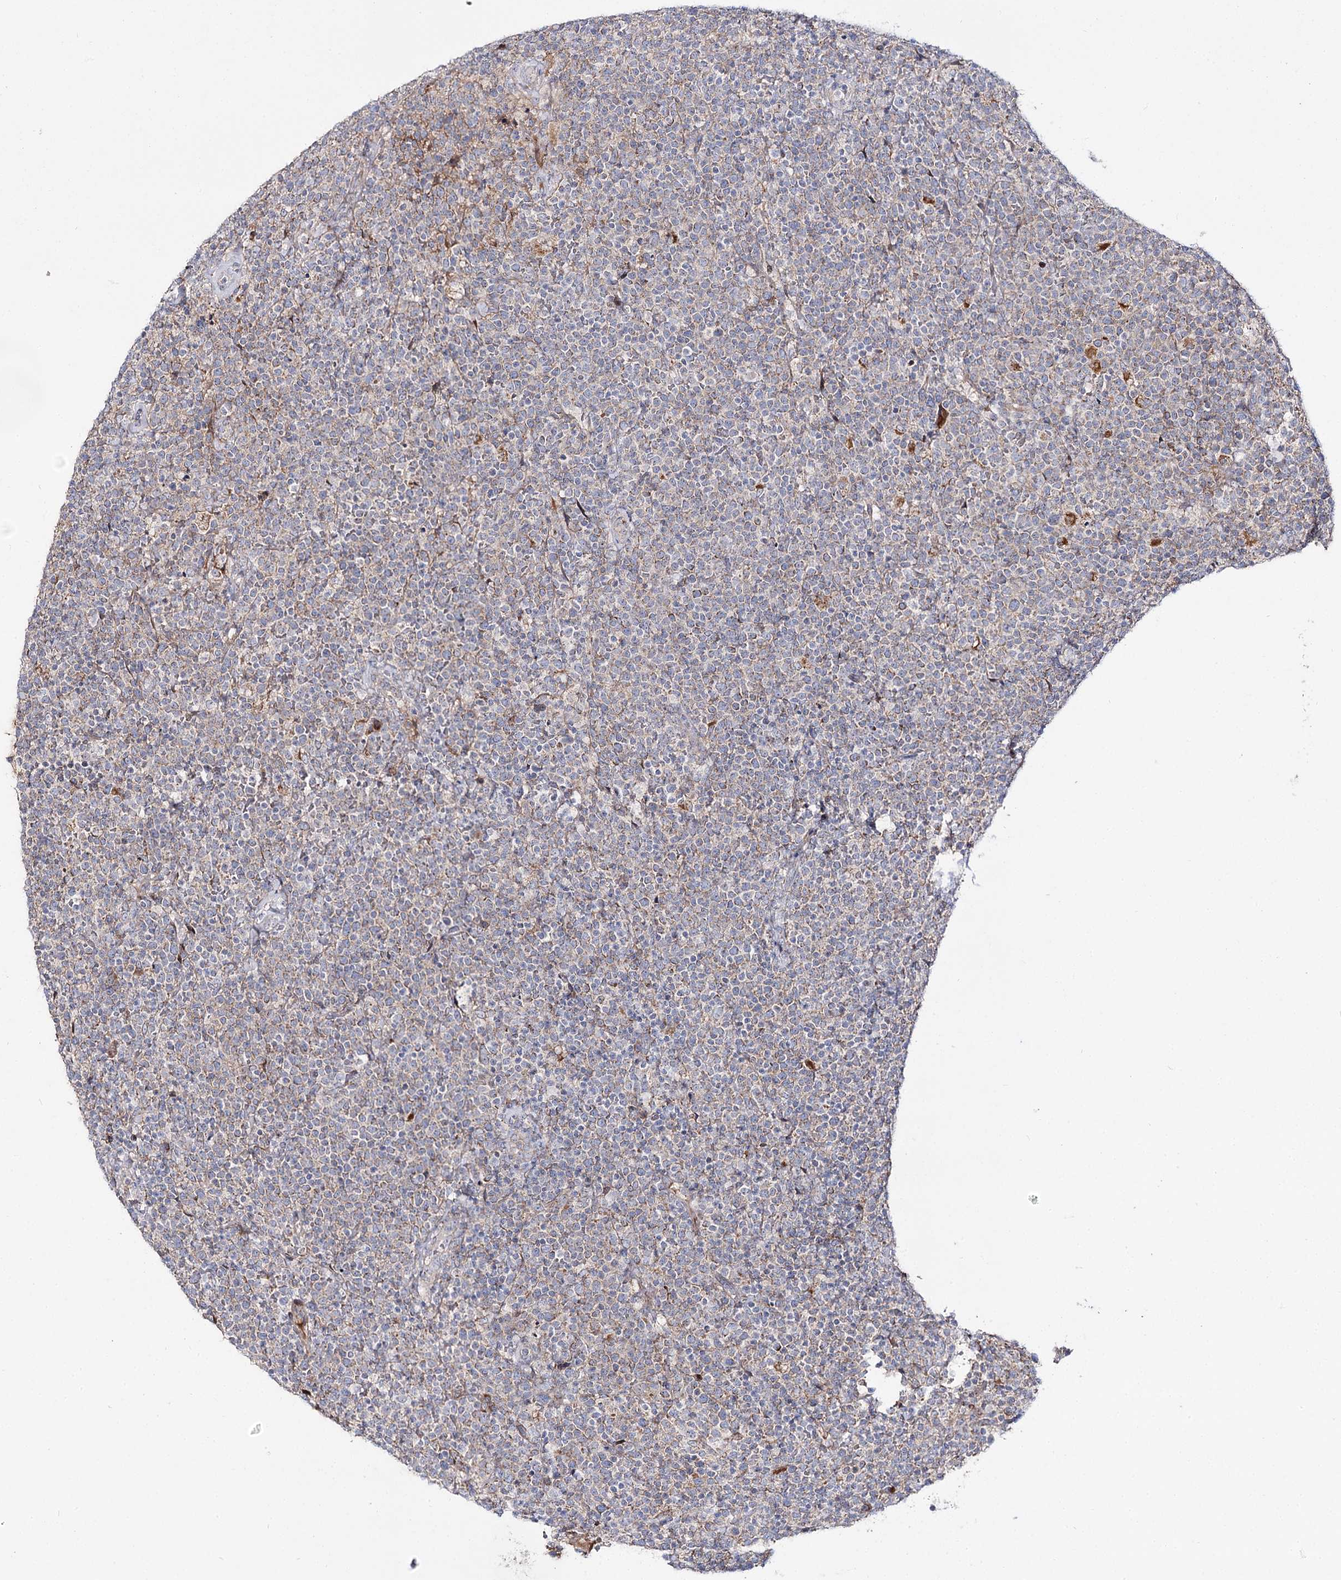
{"staining": {"intensity": "negative", "quantity": "none", "location": "none"}, "tissue": "lymphoma", "cell_type": "Tumor cells", "image_type": "cancer", "snomed": [{"axis": "morphology", "description": "Malignant lymphoma, non-Hodgkin's type, High grade"}, {"axis": "topography", "description": "Lymph node"}], "caption": "Human lymphoma stained for a protein using immunohistochemistry displays no expression in tumor cells.", "gene": "C11orf80", "patient": {"sex": "male", "age": 61}}